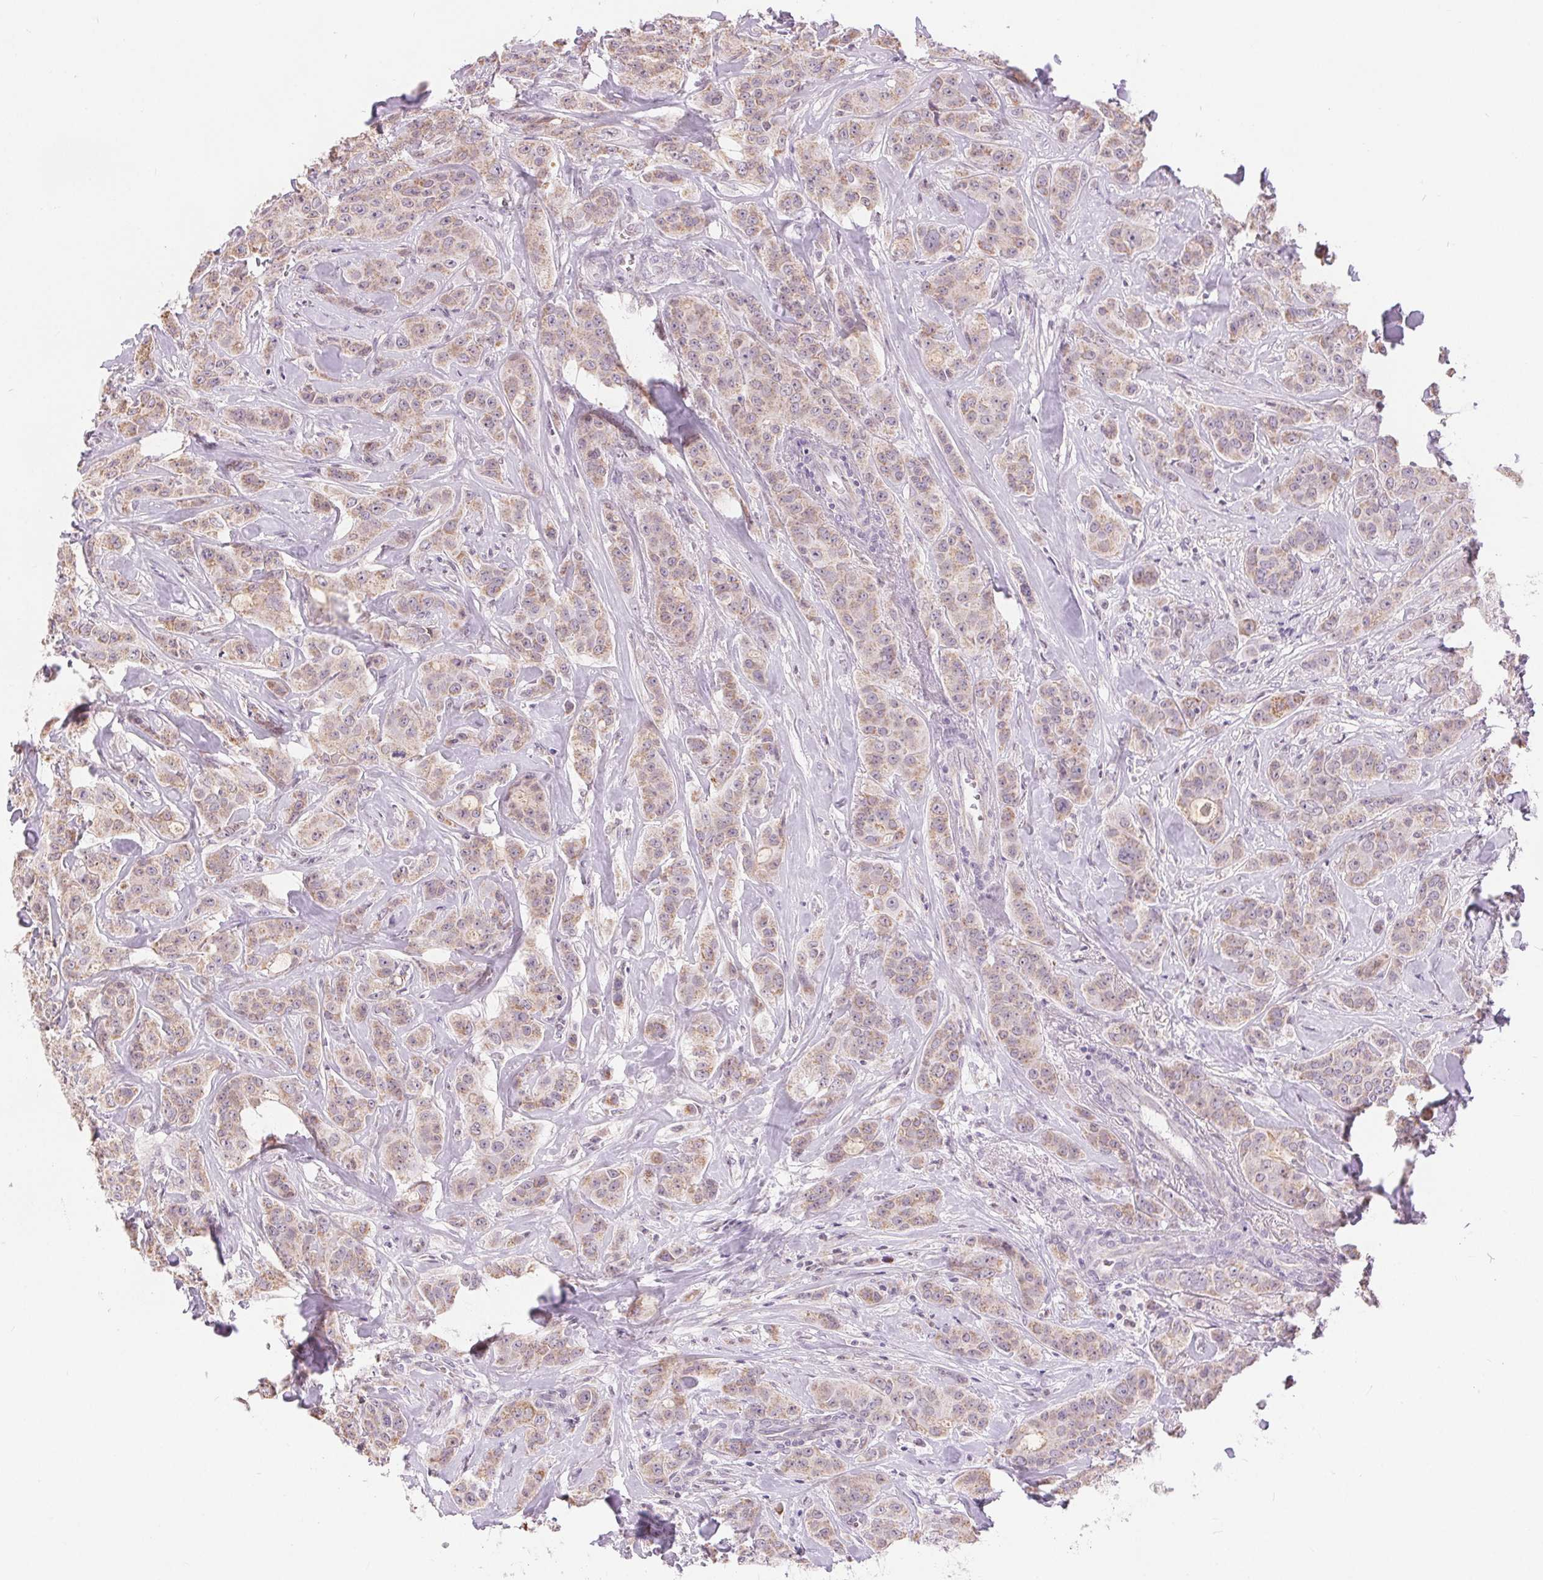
{"staining": {"intensity": "weak", "quantity": "25%-75%", "location": "cytoplasmic/membranous"}, "tissue": "breast cancer", "cell_type": "Tumor cells", "image_type": "cancer", "snomed": [{"axis": "morphology", "description": "Duct carcinoma"}, {"axis": "topography", "description": "Breast"}], "caption": "Immunohistochemical staining of breast invasive ductal carcinoma demonstrates low levels of weak cytoplasmic/membranous staining in approximately 25%-75% of tumor cells.", "gene": "POU2F2", "patient": {"sex": "female", "age": 43}}